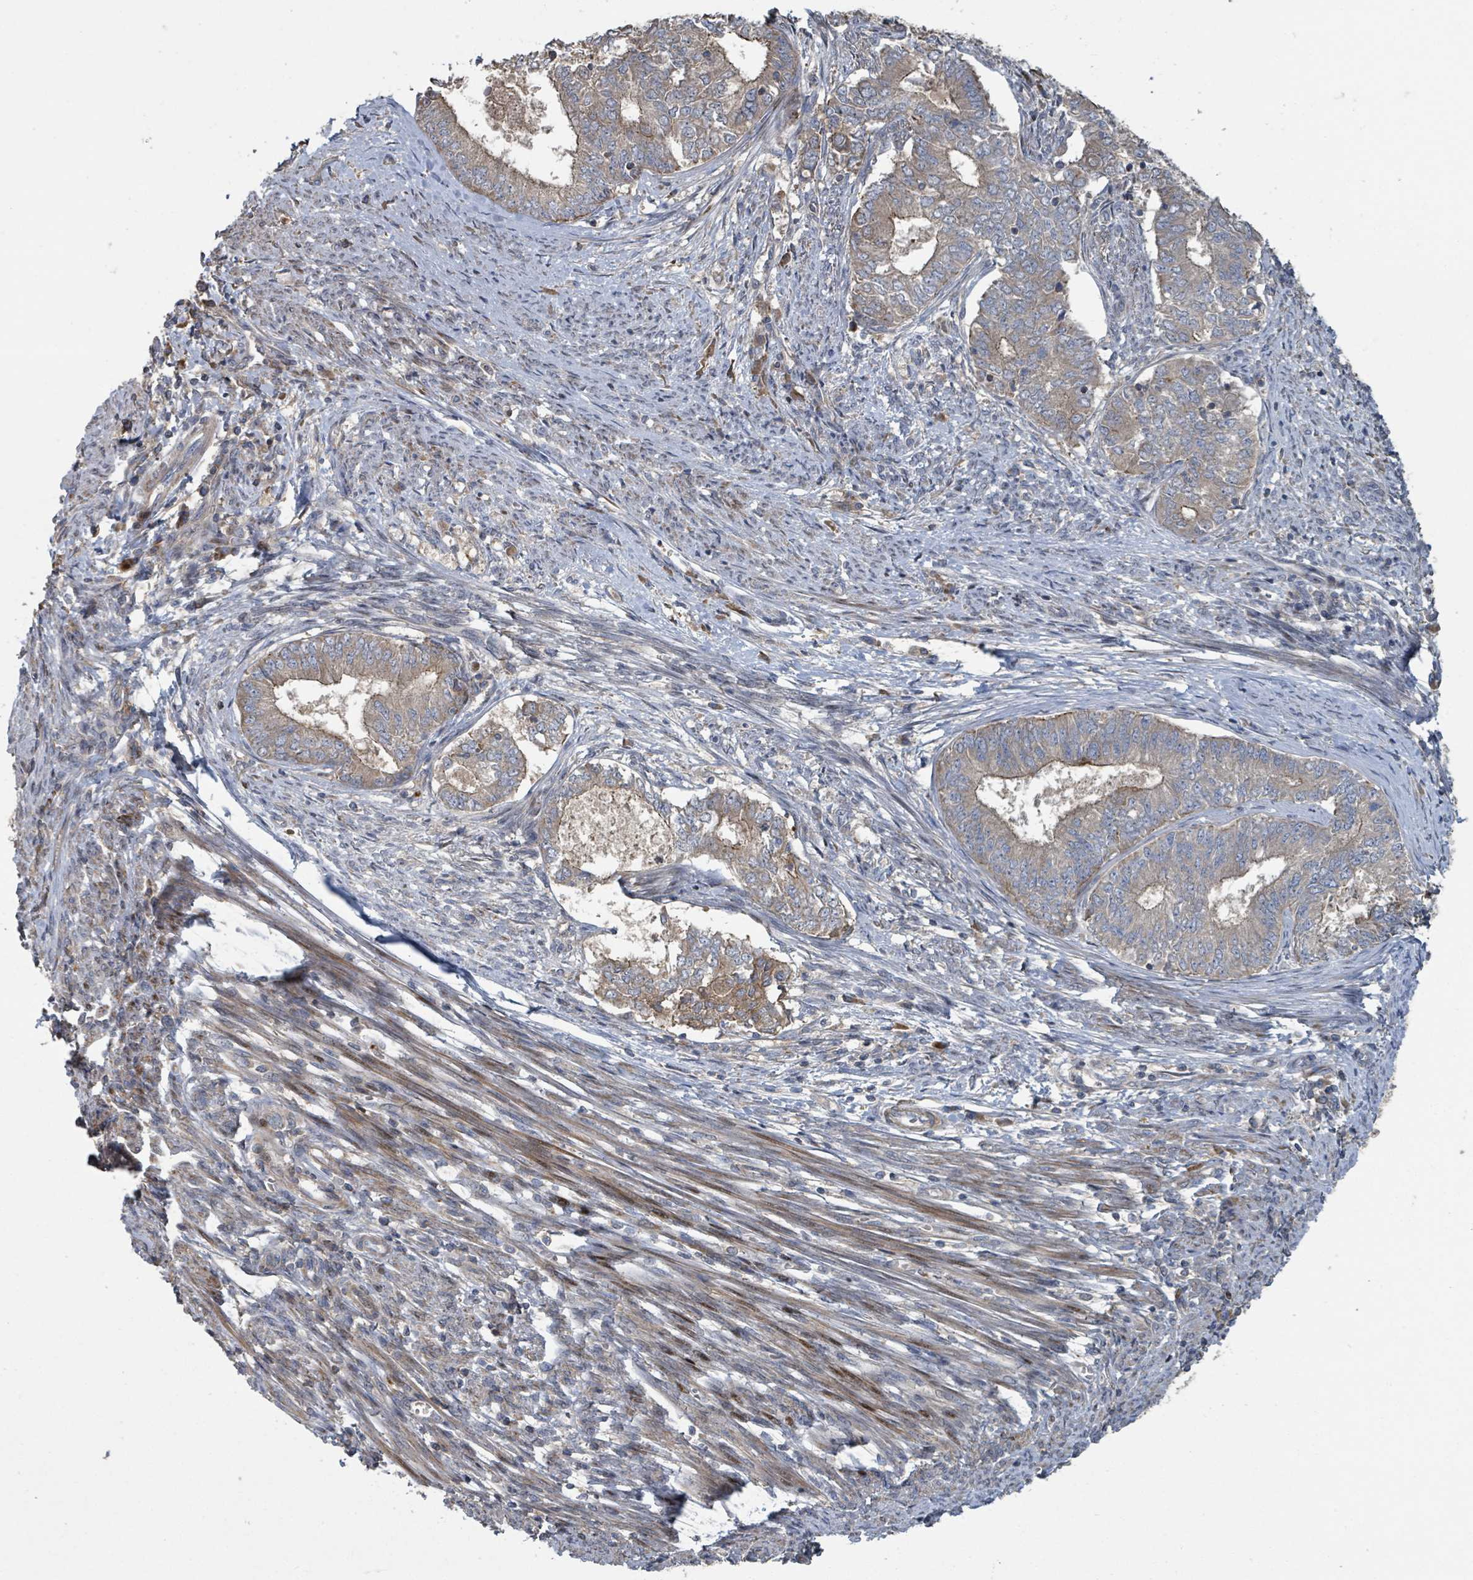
{"staining": {"intensity": "moderate", "quantity": "25%-75%", "location": "cytoplasmic/membranous"}, "tissue": "endometrial cancer", "cell_type": "Tumor cells", "image_type": "cancer", "snomed": [{"axis": "morphology", "description": "Adenocarcinoma, NOS"}, {"axis": "topography", "description": "Endometrium"}], "caption": "Protein expression analysis of endometrial adenocarcinoma exhibits moderate cytoplasmic/membranous expression in about 25%-75% of tumor cells.", "gene": "DPM1", "patient": {"sex": "female", "age": 62}}